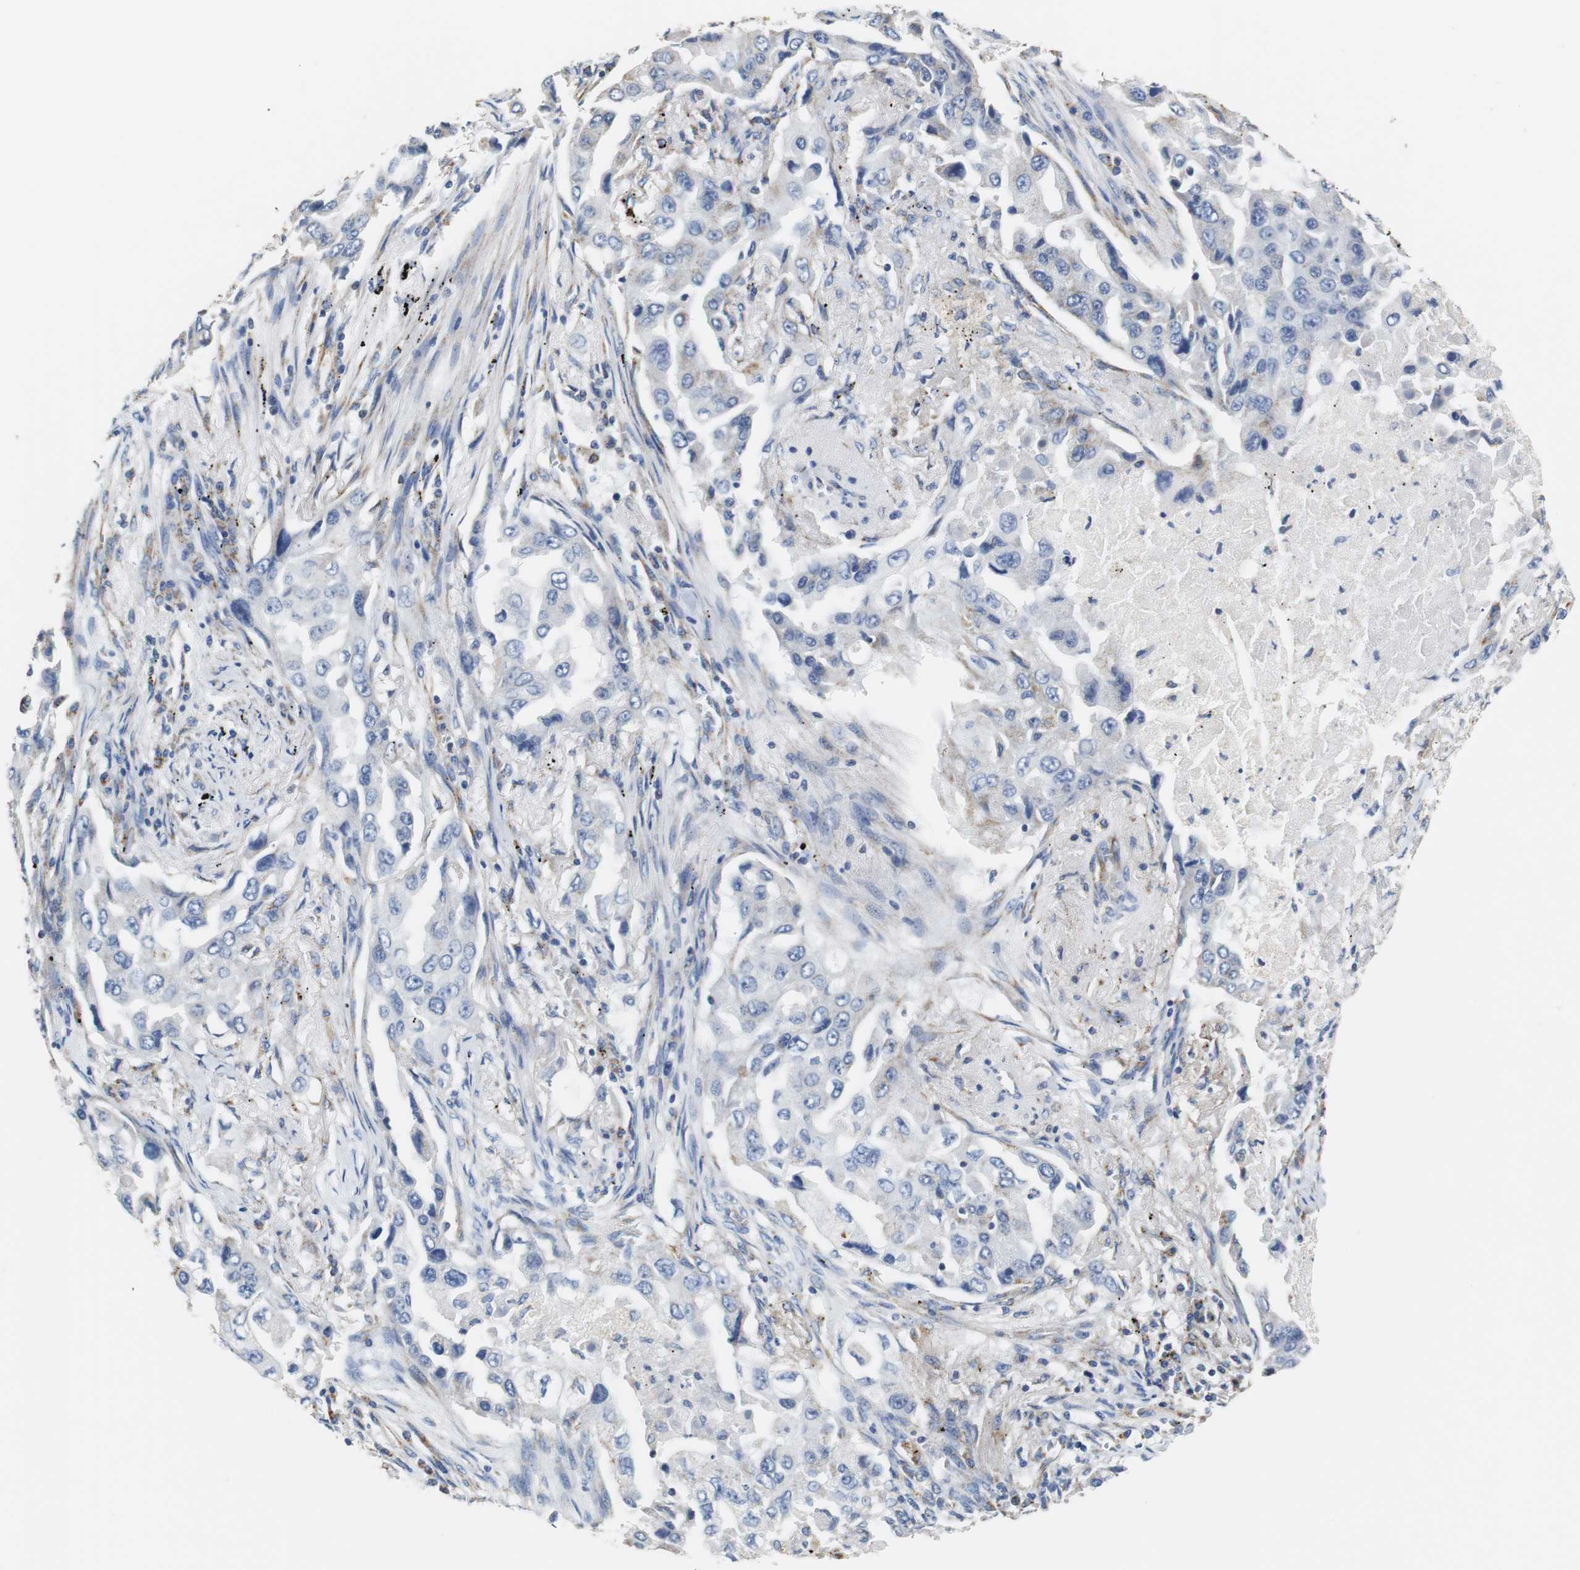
{"staining": {"intensity": "negative", "quantity": "none", "location": "none"}, "tissue": "lung cancer", "cell_type": "Tumor cells", "image_type": "cancer", "snomed": [{"axis": "morphology", "description": "Adenocarcinoma, NOS"}, {"axis": "topography", "description": "Lung"}], "caption": "DAB (3,3'-diaminobenzidine) immunohistochemical staining of adenocarcinoma (lung) demonstrates no significant staining in tumor cells. Nuclei are stained in blue.", "gene": "PCK1", "patient": {"sex": "female", "age": 65}}